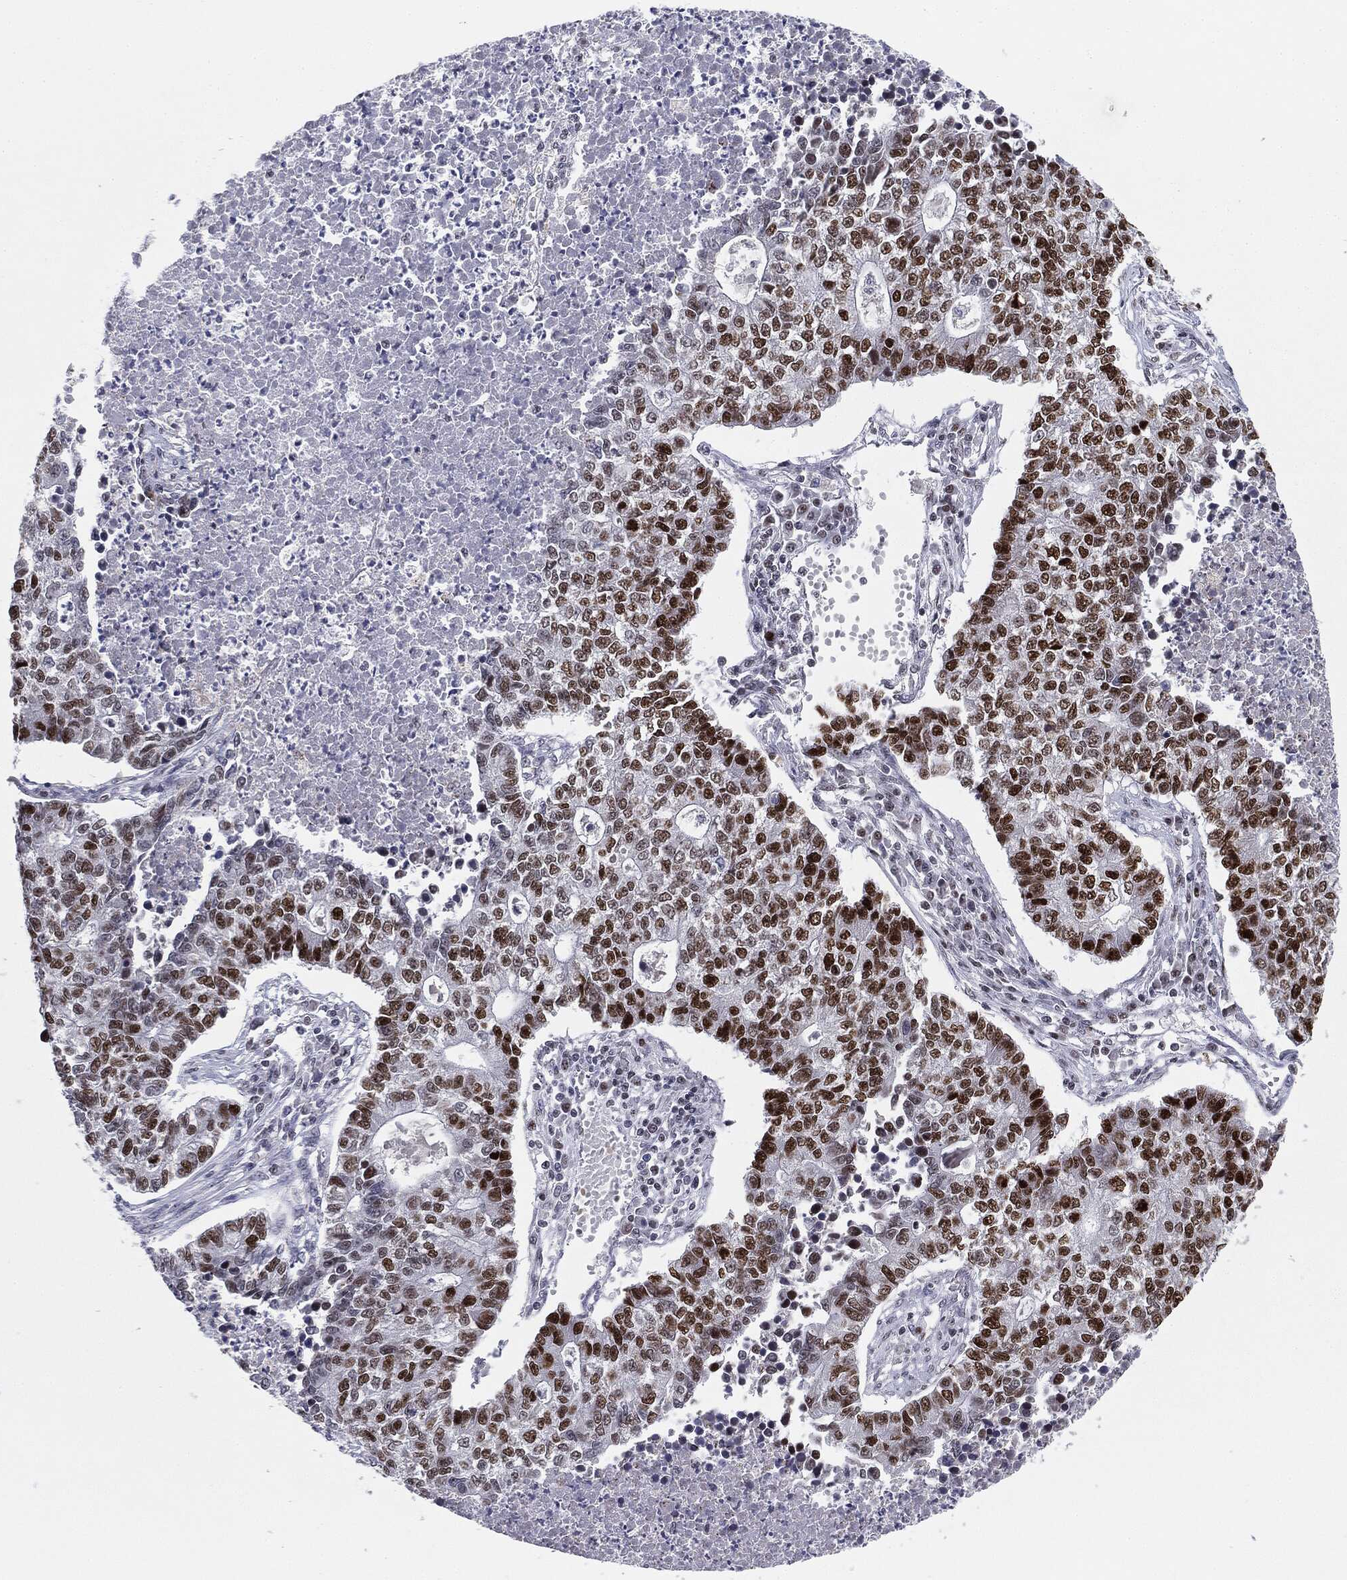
{"staining": {"intensity": "strong", "quantity": ">75%", "location": "nuclear"}, "tissue": "lung cancer", "cell_type": "Tumor cells", "image_type": "cancer", "snomed": [{"axis": "morphology", "description": "Adenocarcinoma, NOS"}, {"axis": "topography", "description": "Lung"}], "caption": "Brown immunohistochemical staining in human lung cancer (adenocarcinoma) displays strong nuclear staining in about >75% of tumor cells. The protein is stained brown, and the nuclei are stained in blue (DAB (3,3'-diaminobenzidine) IHC with brightfield microscopy, high magnification).", "gene": "MDC1", "patient": {"sex": "male", "age": 57}}